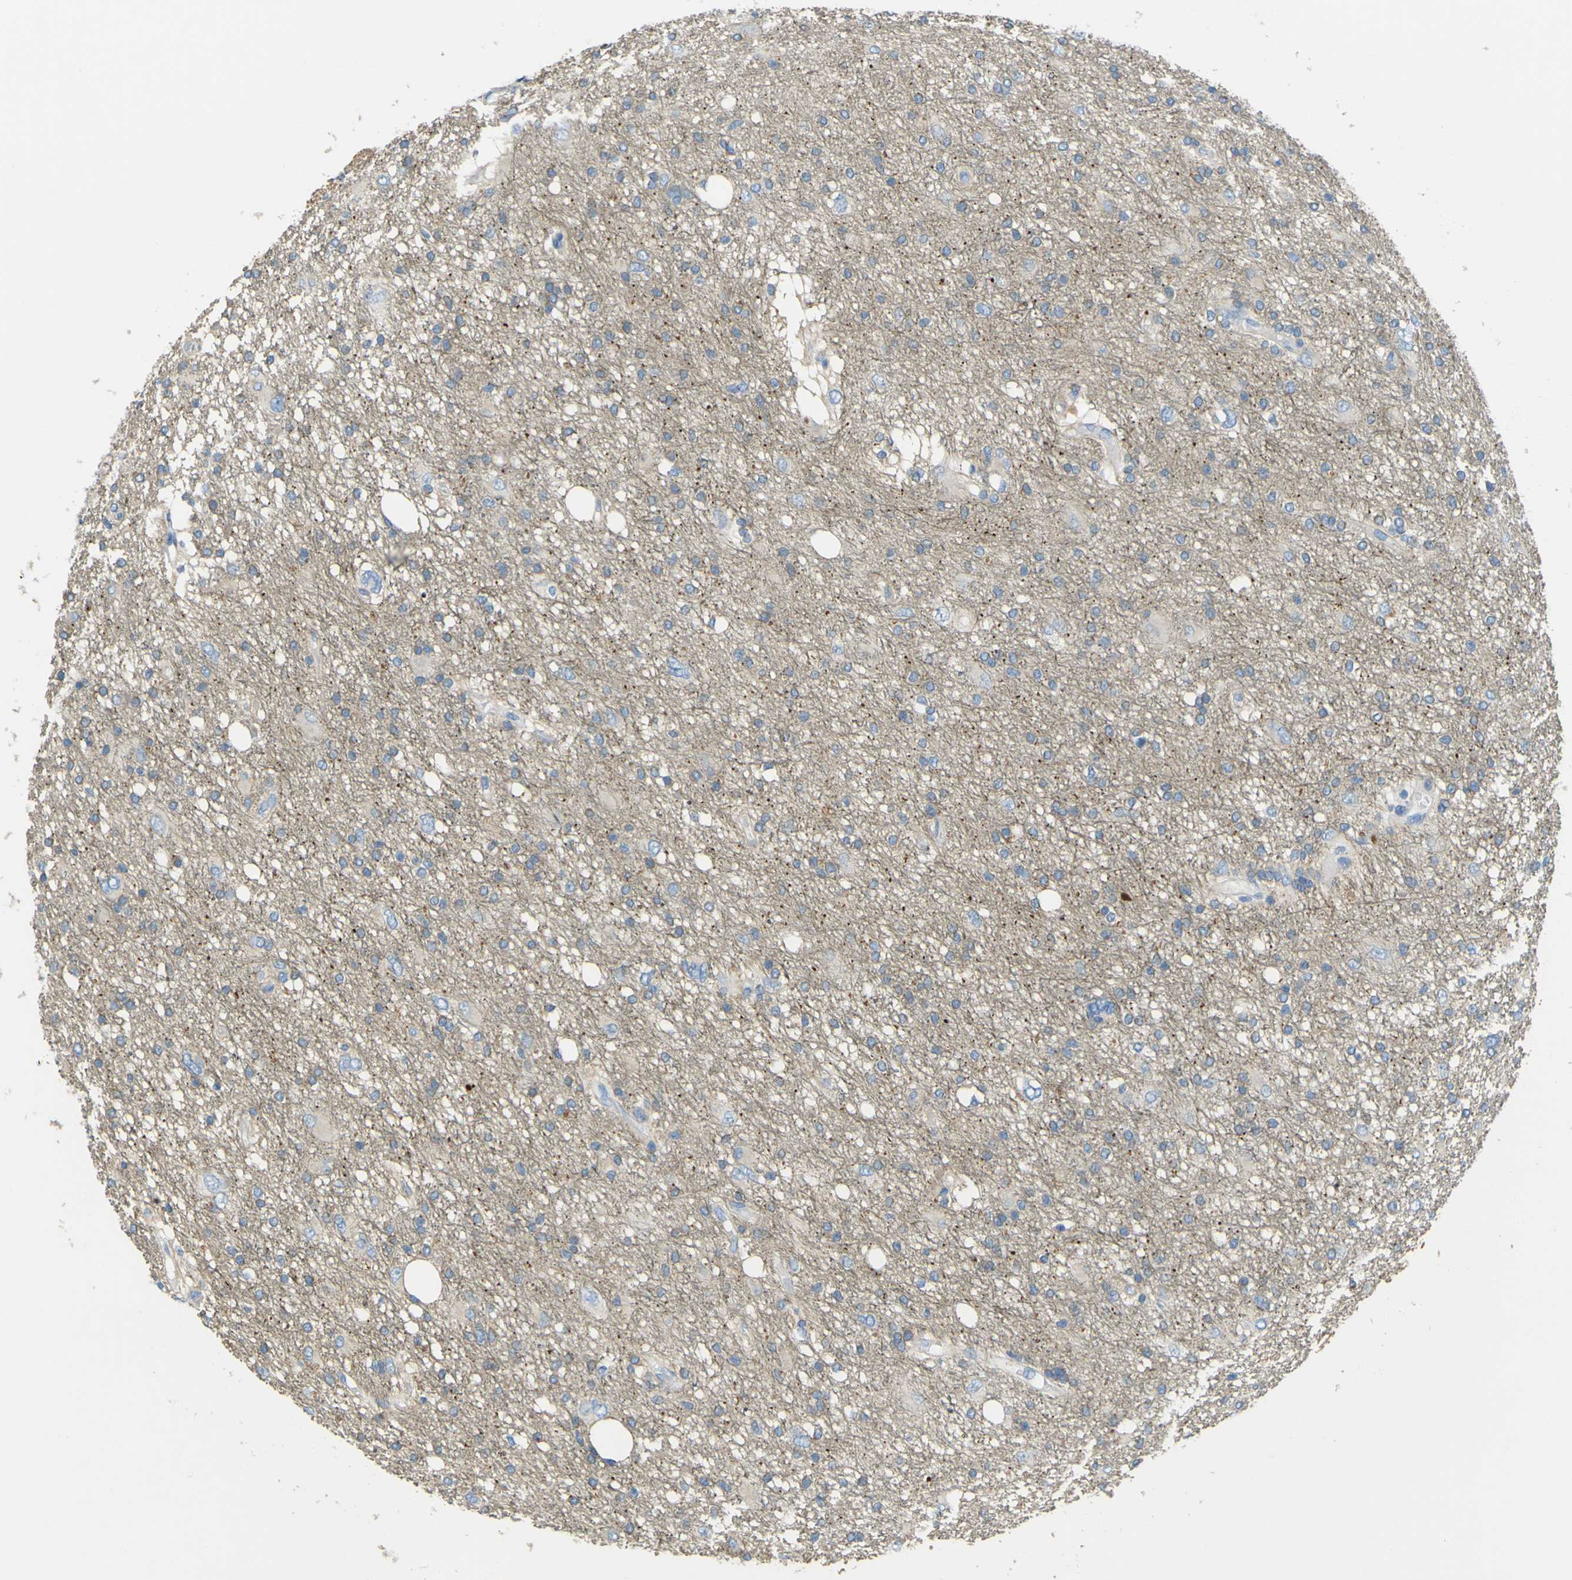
{"staining": {"intensity": "weak", "quantity": ">75%", "location": "cytoplasmic/membranous"}, "tissue": "glioma", "cell_type": "Tumor cells", "image_type": "cancer", "snomed": [{"axis": "morphology", "description": "Glioma, malignant, High grade"}, {"axis": "topography", "description": "Brain"}], "caption": "An IHC photomicrograph of tumor tissue is shown. Protein staining in brown shows weak cytoplasmic/membranous positivity in glioma within tumor cells.", "gene": "OGN", "patient": {"sex": "female", "age": 59}}